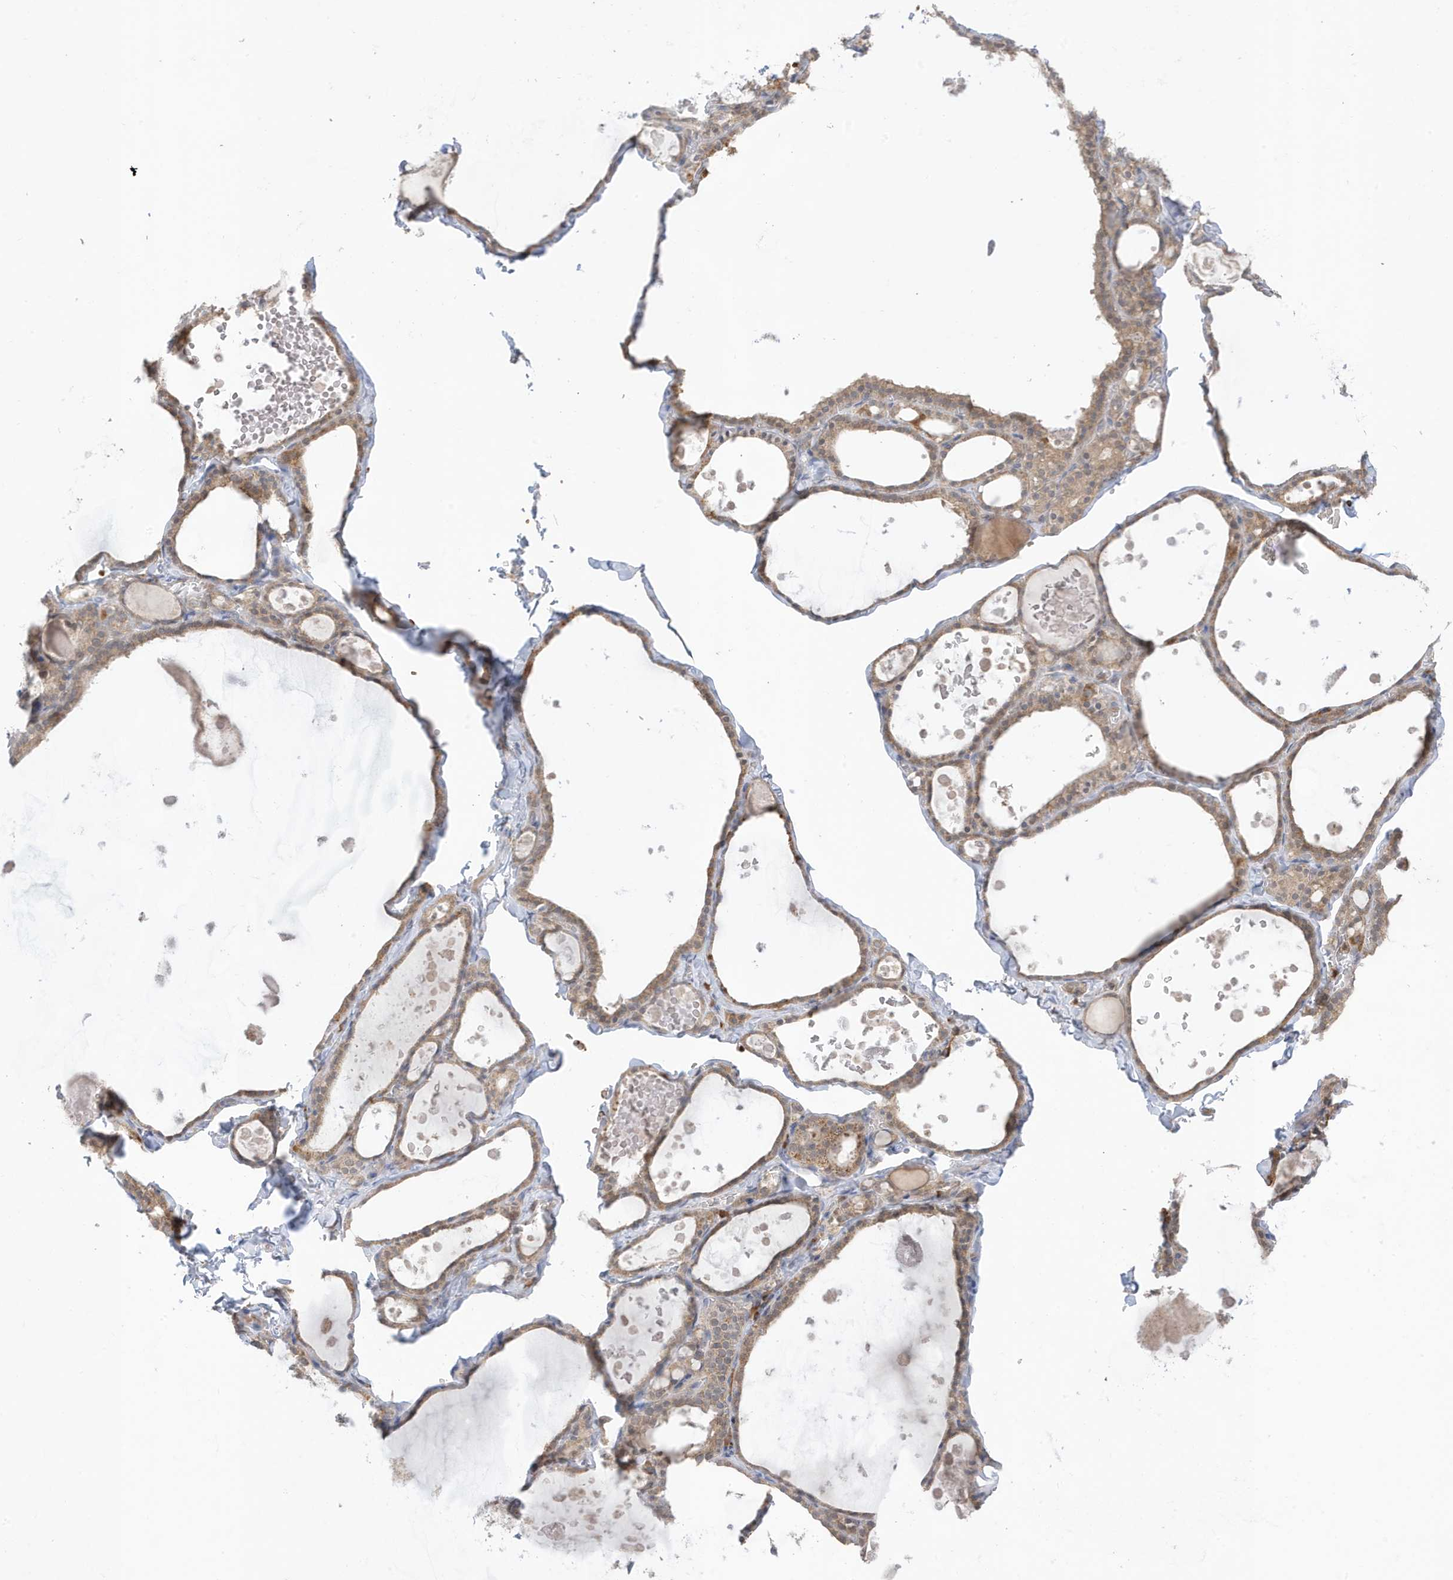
{"staining": {"intensity": "moderate", "quantity": ">75%", "location": "cytoplasmic/membranous"}, "tissue": "thyroid gland", "cell_type": "Glandular cells", "image_type": "normal", "snomed": [{"axis": "morphology", "description": "Normal tissue, NOS"}, {"axis": "topography", "description": "Thyroid gland"}], "caption": "IHC of unremarkable human thyroid gland demonstrates medium levels of moderate cytoplasmic/membranous positivity in about >75% of glandular cells.", "gene": "NPPC", "patient": {"sex": "male", "age": 56}}